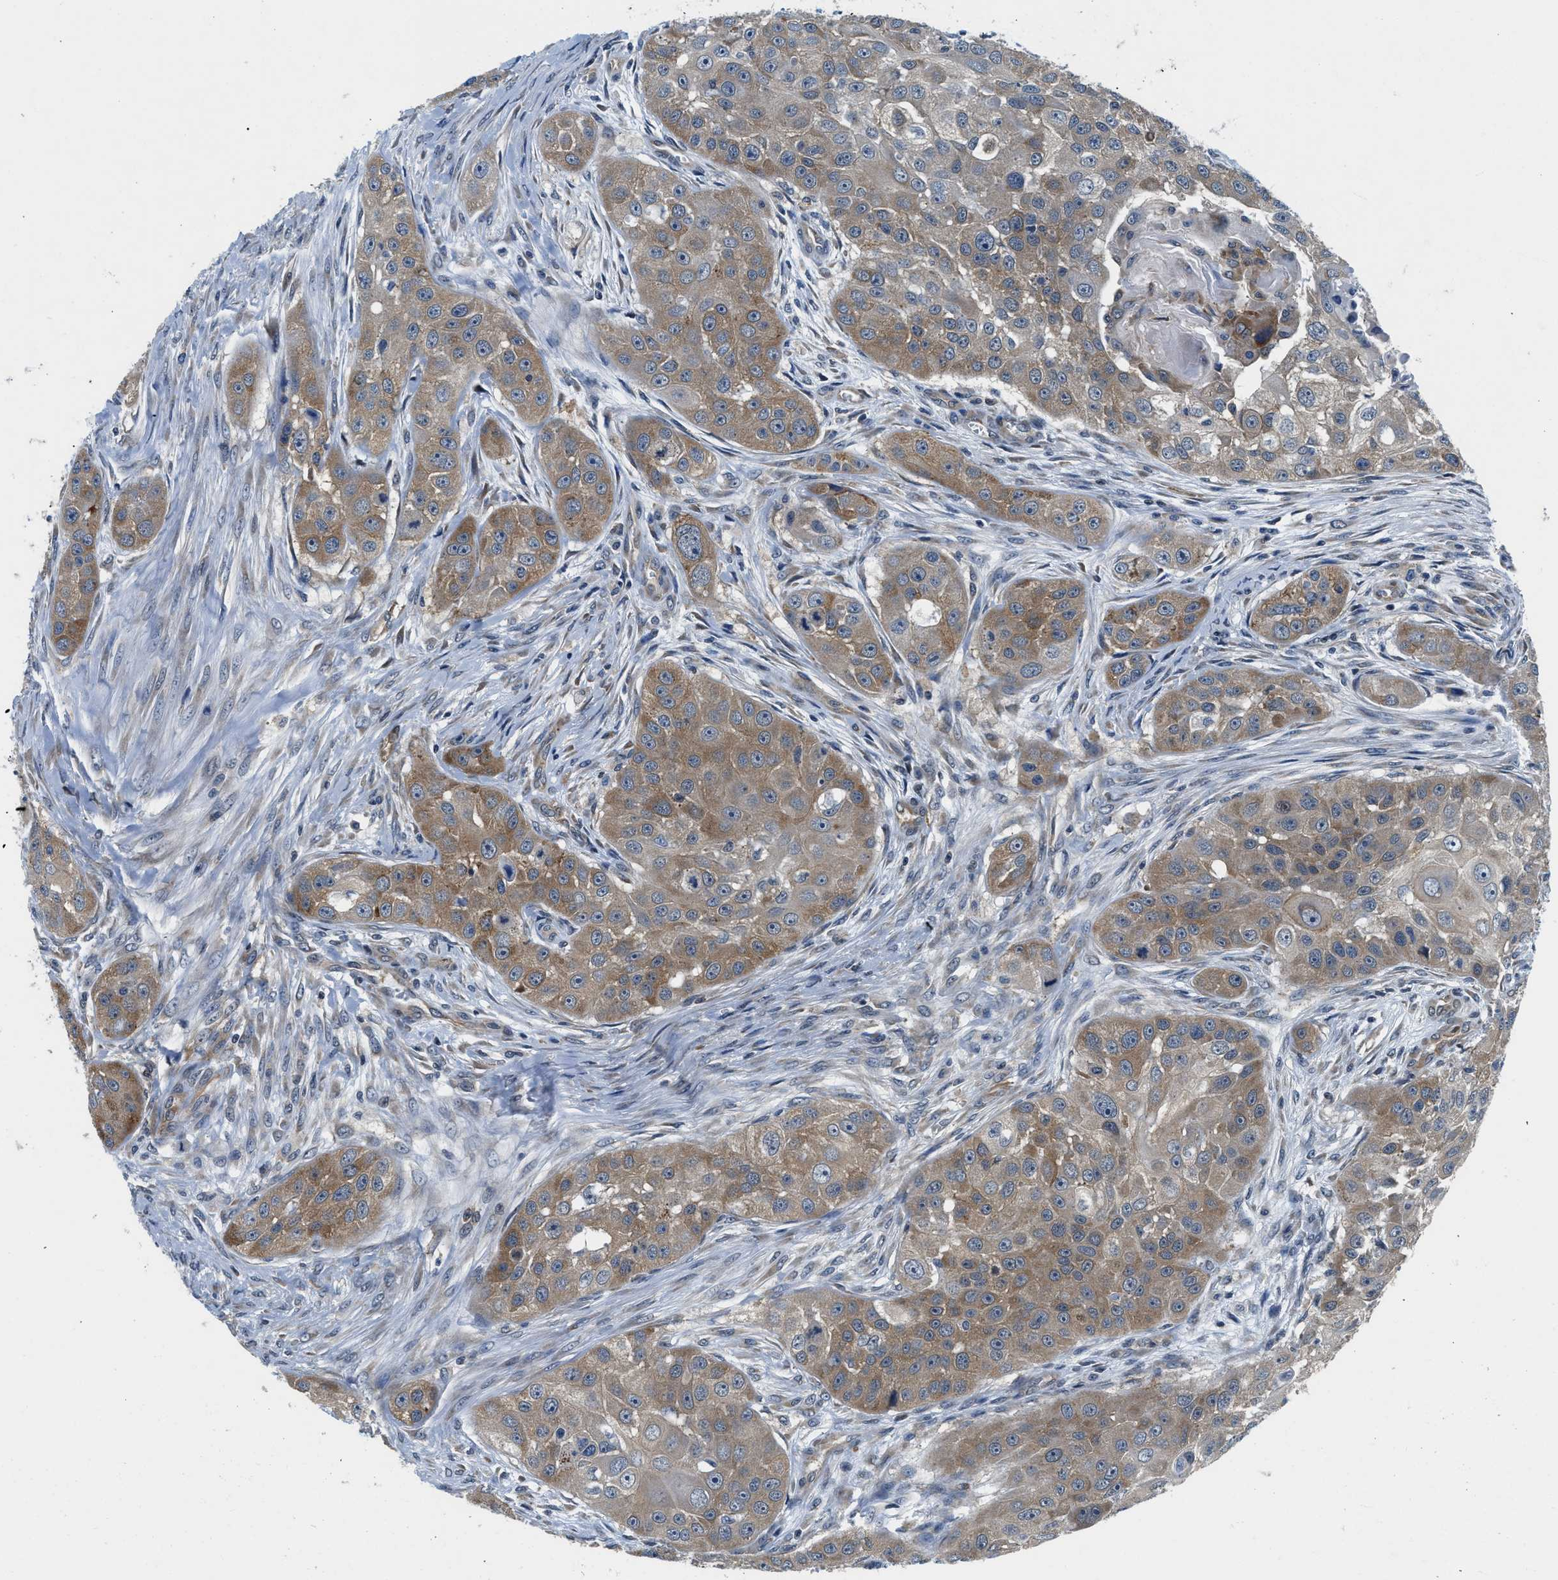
{"staining": {"intensity": "moderate", "quantity": ">75%", "location": "cytoplasmic/membranous"}, "tissue": "head and neck cancer", "cell_type": "Tumor cells", "image_type": "cancer", "snomed": [{"axis": "morphology", "description": "Normal tissue, NOS"}, {"axis": "morphology", "description": "Squamous cell carcinoma, NOS"}, {"axis": "topography", "description": "Skeletal muscle"}, {"axis": "topography", "description": "Head-Neck"}], "caption": "Human head and neck cancer stained with a protein marker displays moderate staining in tumor cells.", "gene": "PA2G4", "patient": {"sex": "male", "age": 51}}